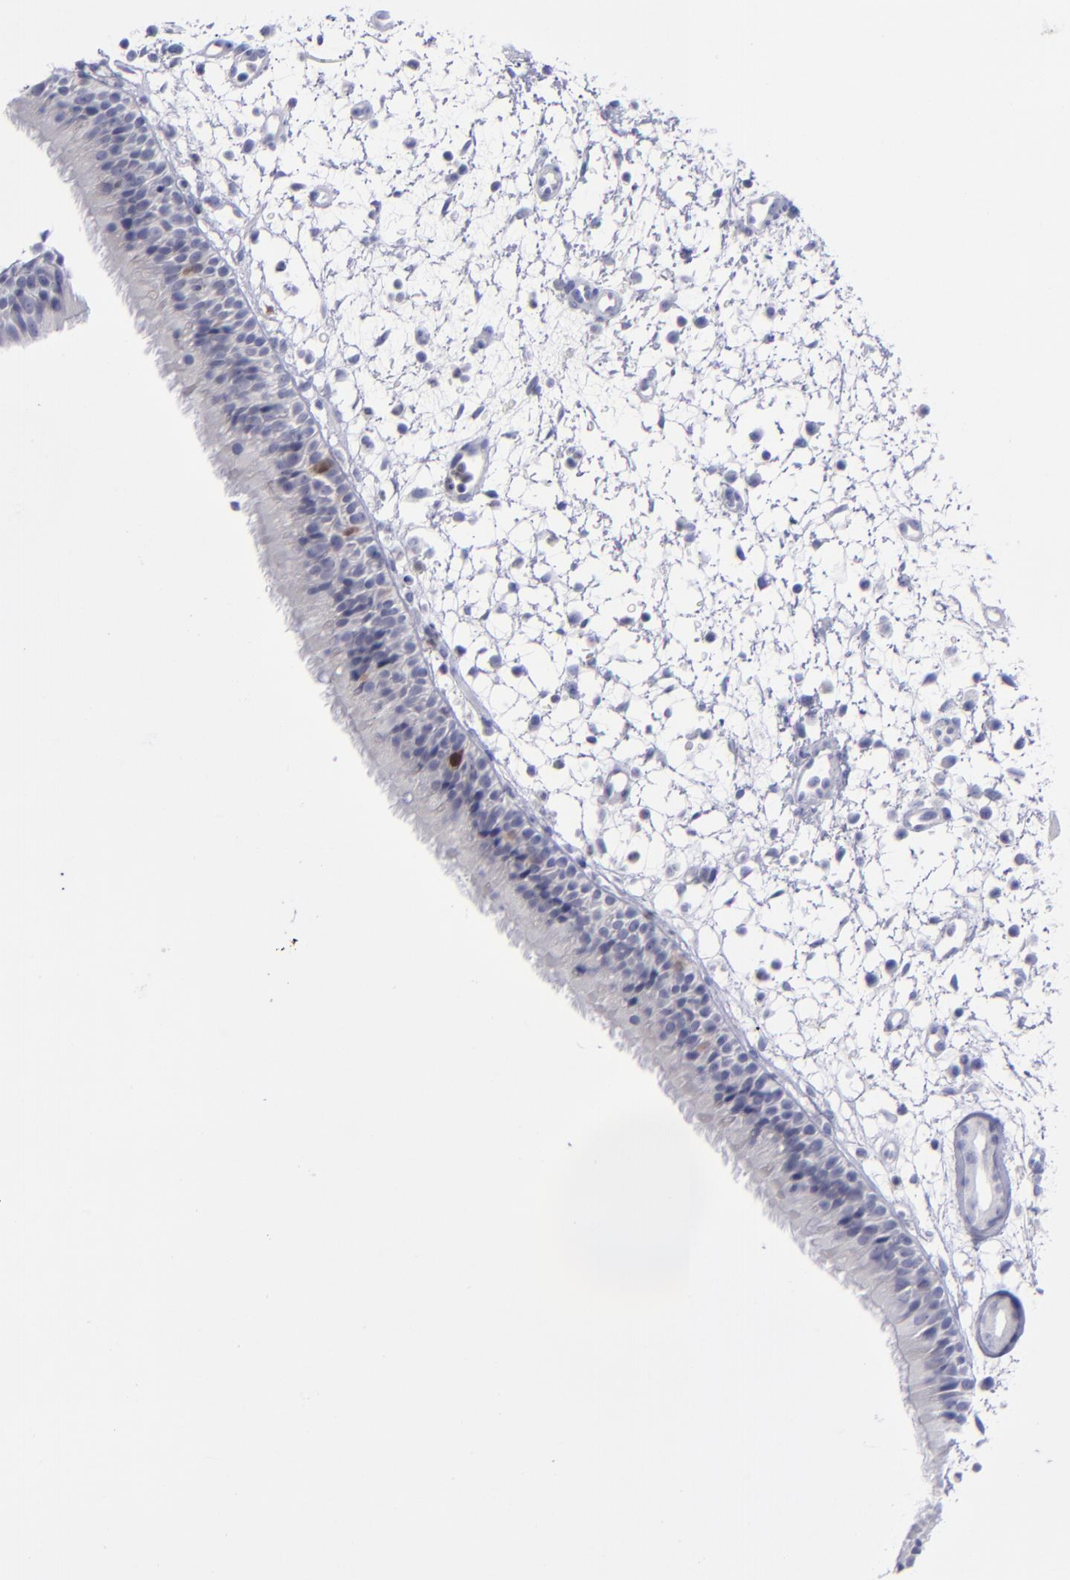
{"staining": {"intensity": "moderate", "quantity": "<25%", "location": "cytoplasmic/membranous,nuclear"}, "tissue": "nasopharynx", "cell_type": "Respiratory epithelial cells", "image_type": "normal", "snomed": [{"axis": "morphology", "description": "Normal tissue, NOS"}, {"axis": "morphology", "description": "Inflammation, NOS"}, {"axis": "morphology", "description": "Malignant melanoma, Metastatic site"}, {"axis": "topography", "description": "Nasopharynx"}], "caption": "Immunohistochemistry (IHC) histopathology image of normal nasopharynx stained for a protein (brown), which demonstrates low levels of moderate cytoplasmic/membranous,nuclear staining in approximately <25% of respiratory epithelial cells.", "gene": "AURKA", "patient": {"sex": "female", "age": 55}}